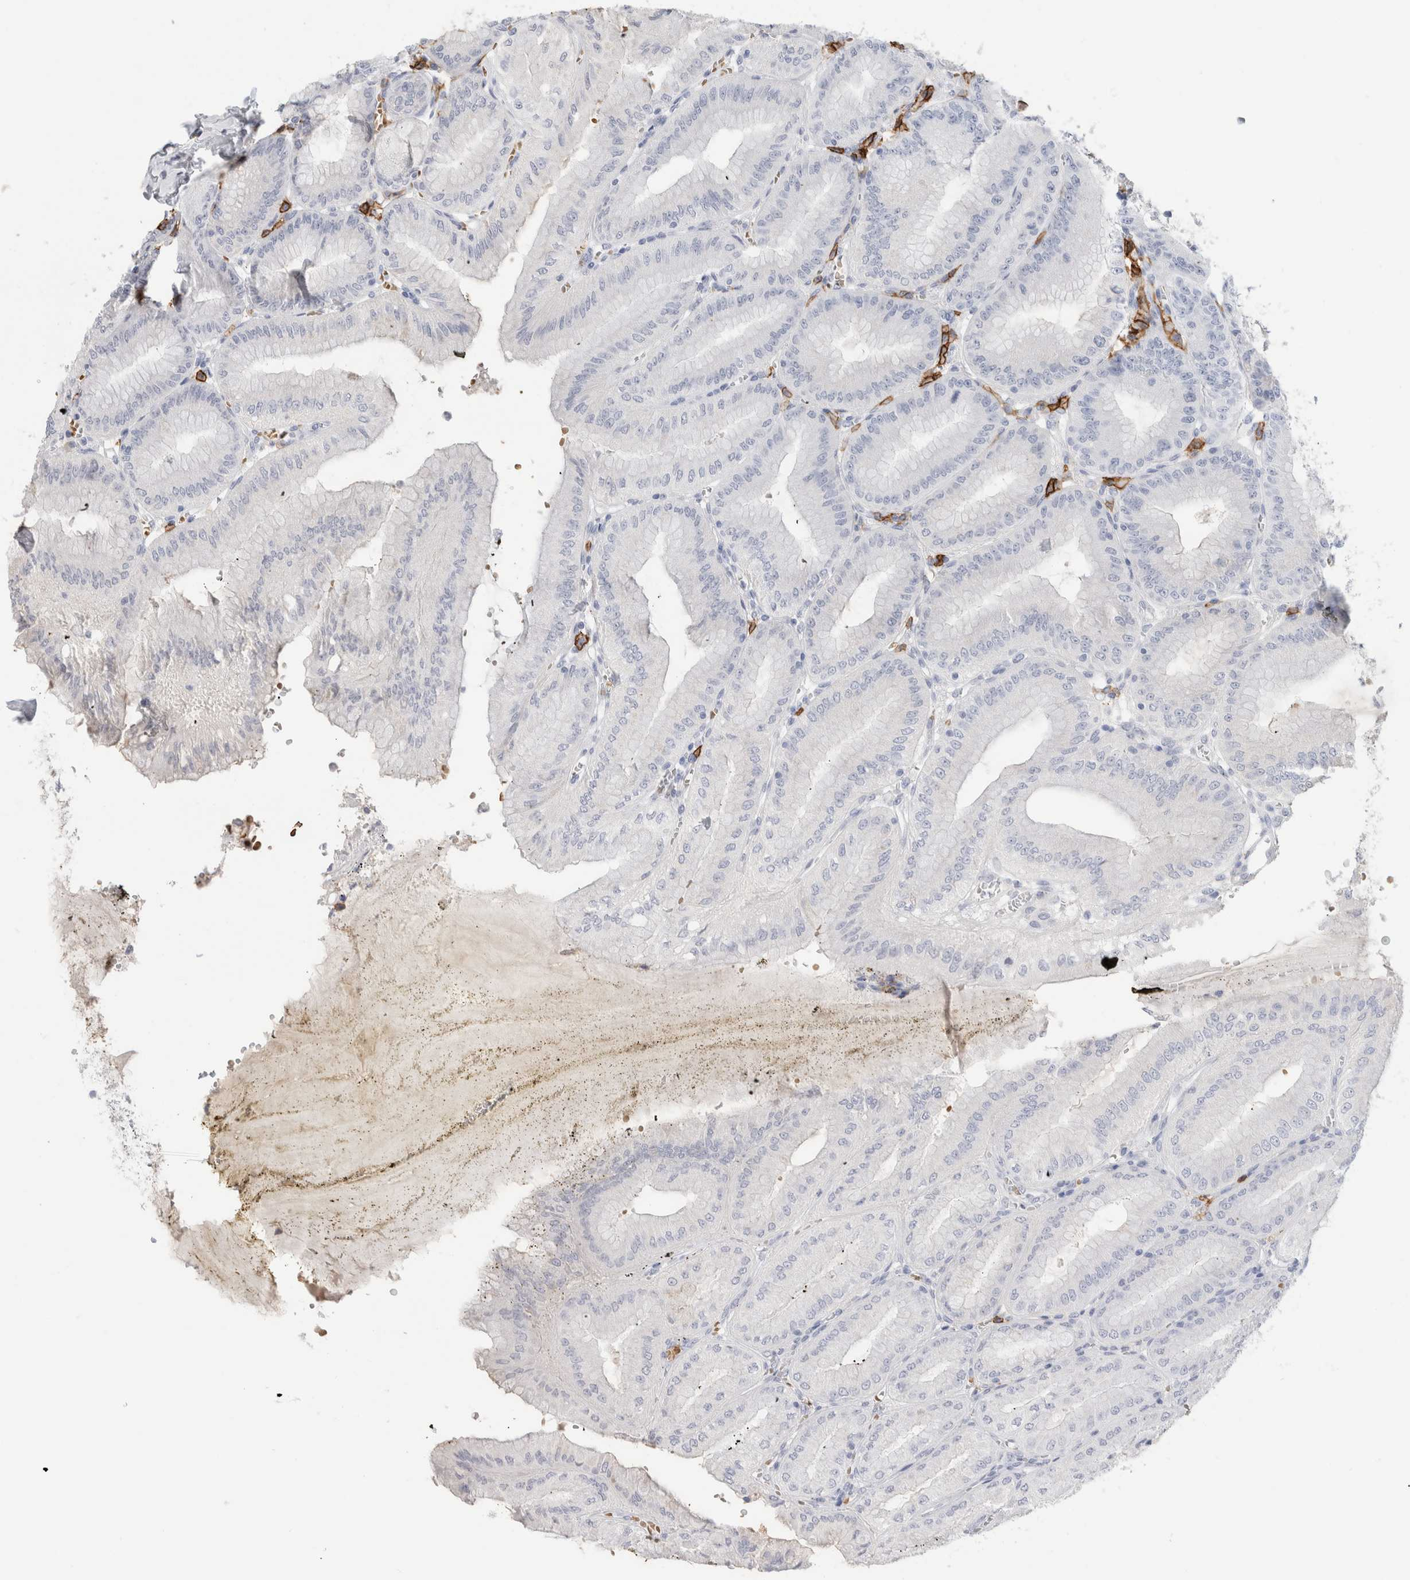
{"staining": {"intensity": "negative", "quantity": "none", "location": "none"}, "tissue": "stomach", "cell_type": "Glandular cells", "image_type": "normal", "snomed": [{"axis": "morphology", "description": "Normal tissue, NOS"}, {"axis": "topography", "description": "Stomach, lower"}], "caption": "Immunohistochemistry (IHC) image of normal stomach: stomach stained with DAB shows no significant protein staining in glandular cells.", "gene": "CD38", "patient": {"sex": "male", "age": 71}}